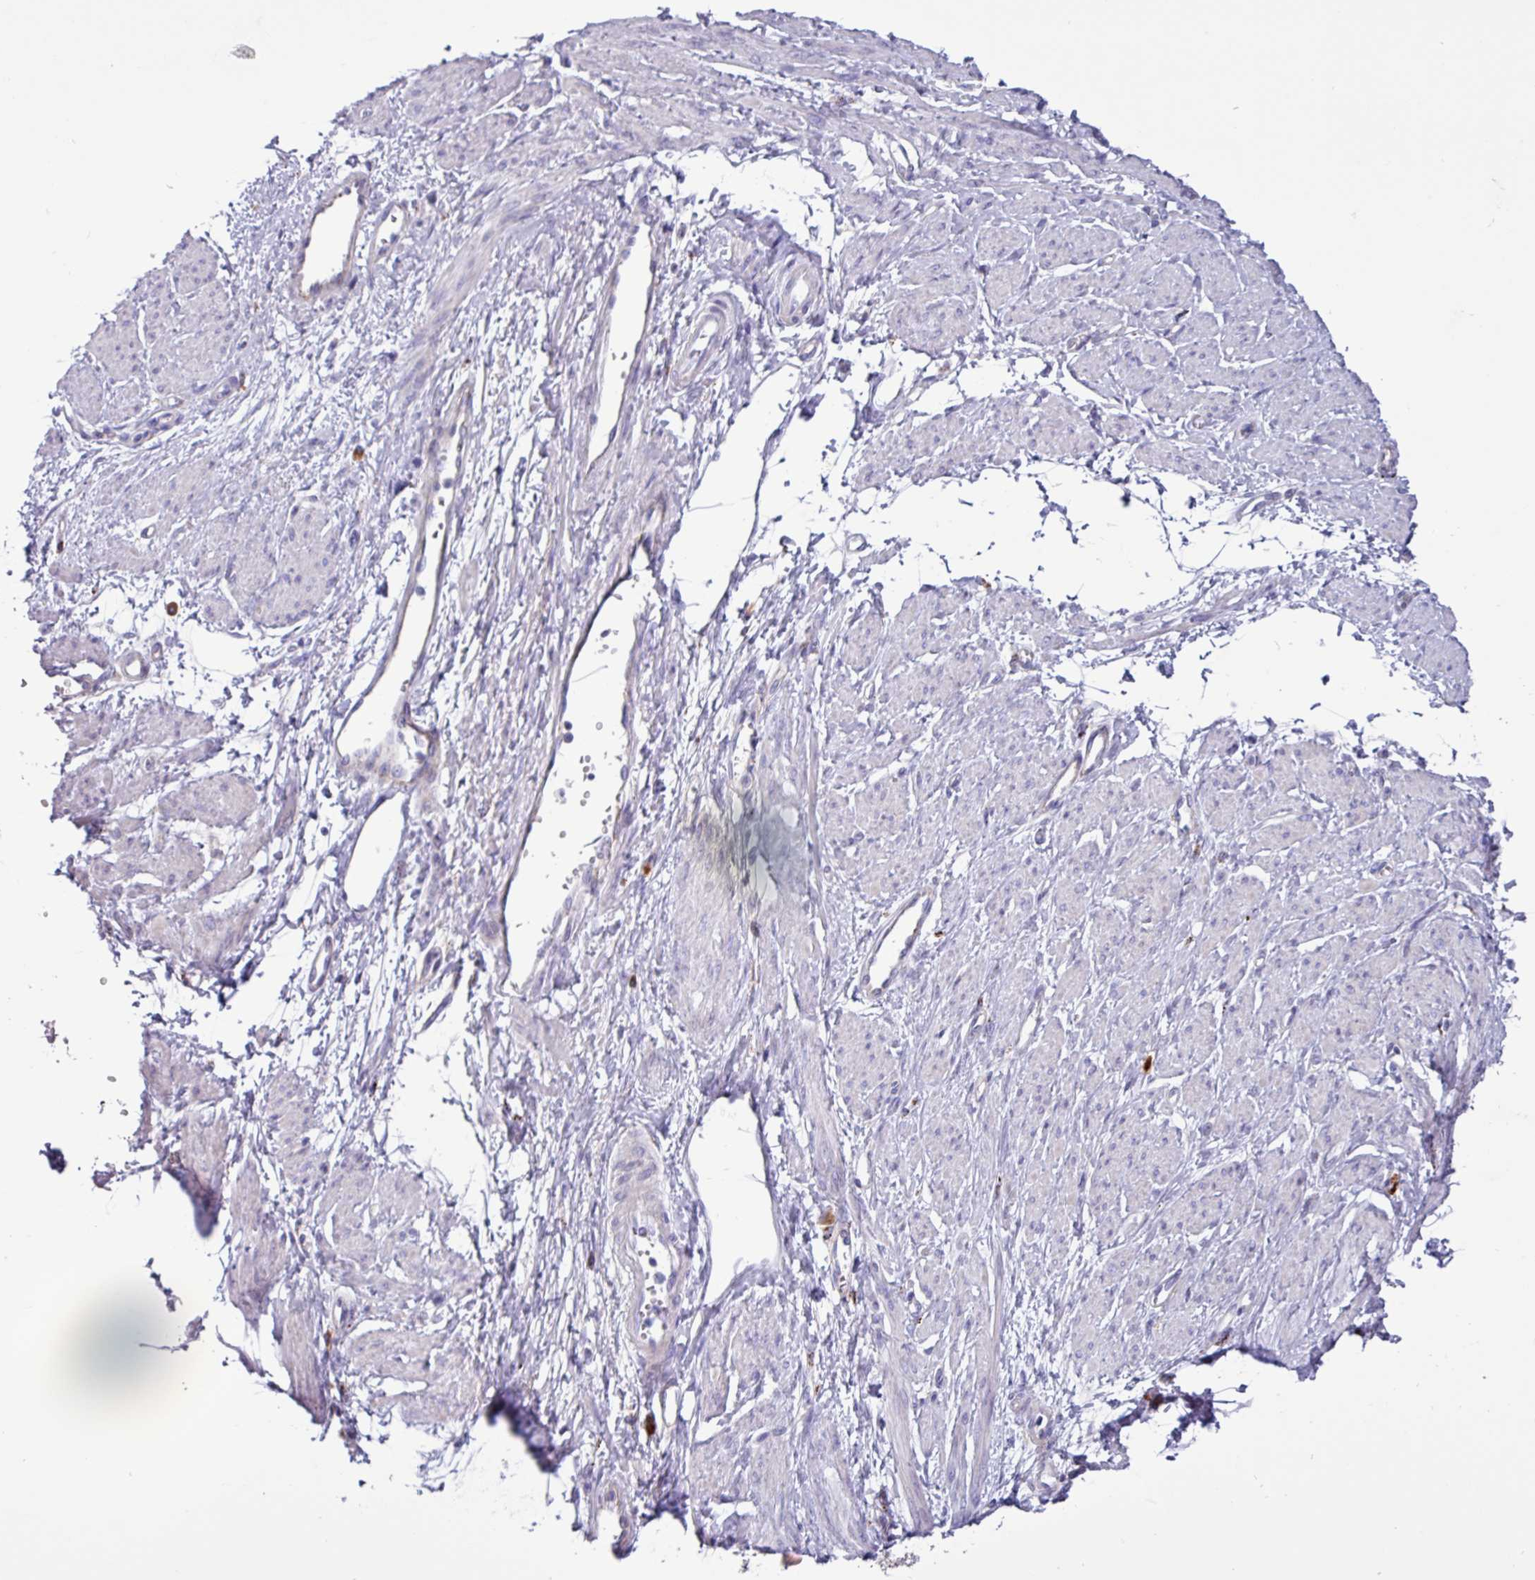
{"staining": {"intensity": "negative", "quantity": "none", "location": "none"}, "tissue": "smooth muscle", "cell_type": "Smooth muscle cells", "image_type": "normal", "snomed": [{"axis": "morphology", "description": "Normal tissue, NOS"}, {"axis": "topography", "description": "Smooth muscle"}, {"axis": "topography", "description": "Uterus"}], "caption": "High magnification brightfield microscopy of benign smooth muscle stained with DAB (brown) and counterstained with hematoxylin (blue): smooth muscle cells show no significant expression.", "gene": "AMIGO2", "patient": {"sex": "female", "age": 39}}